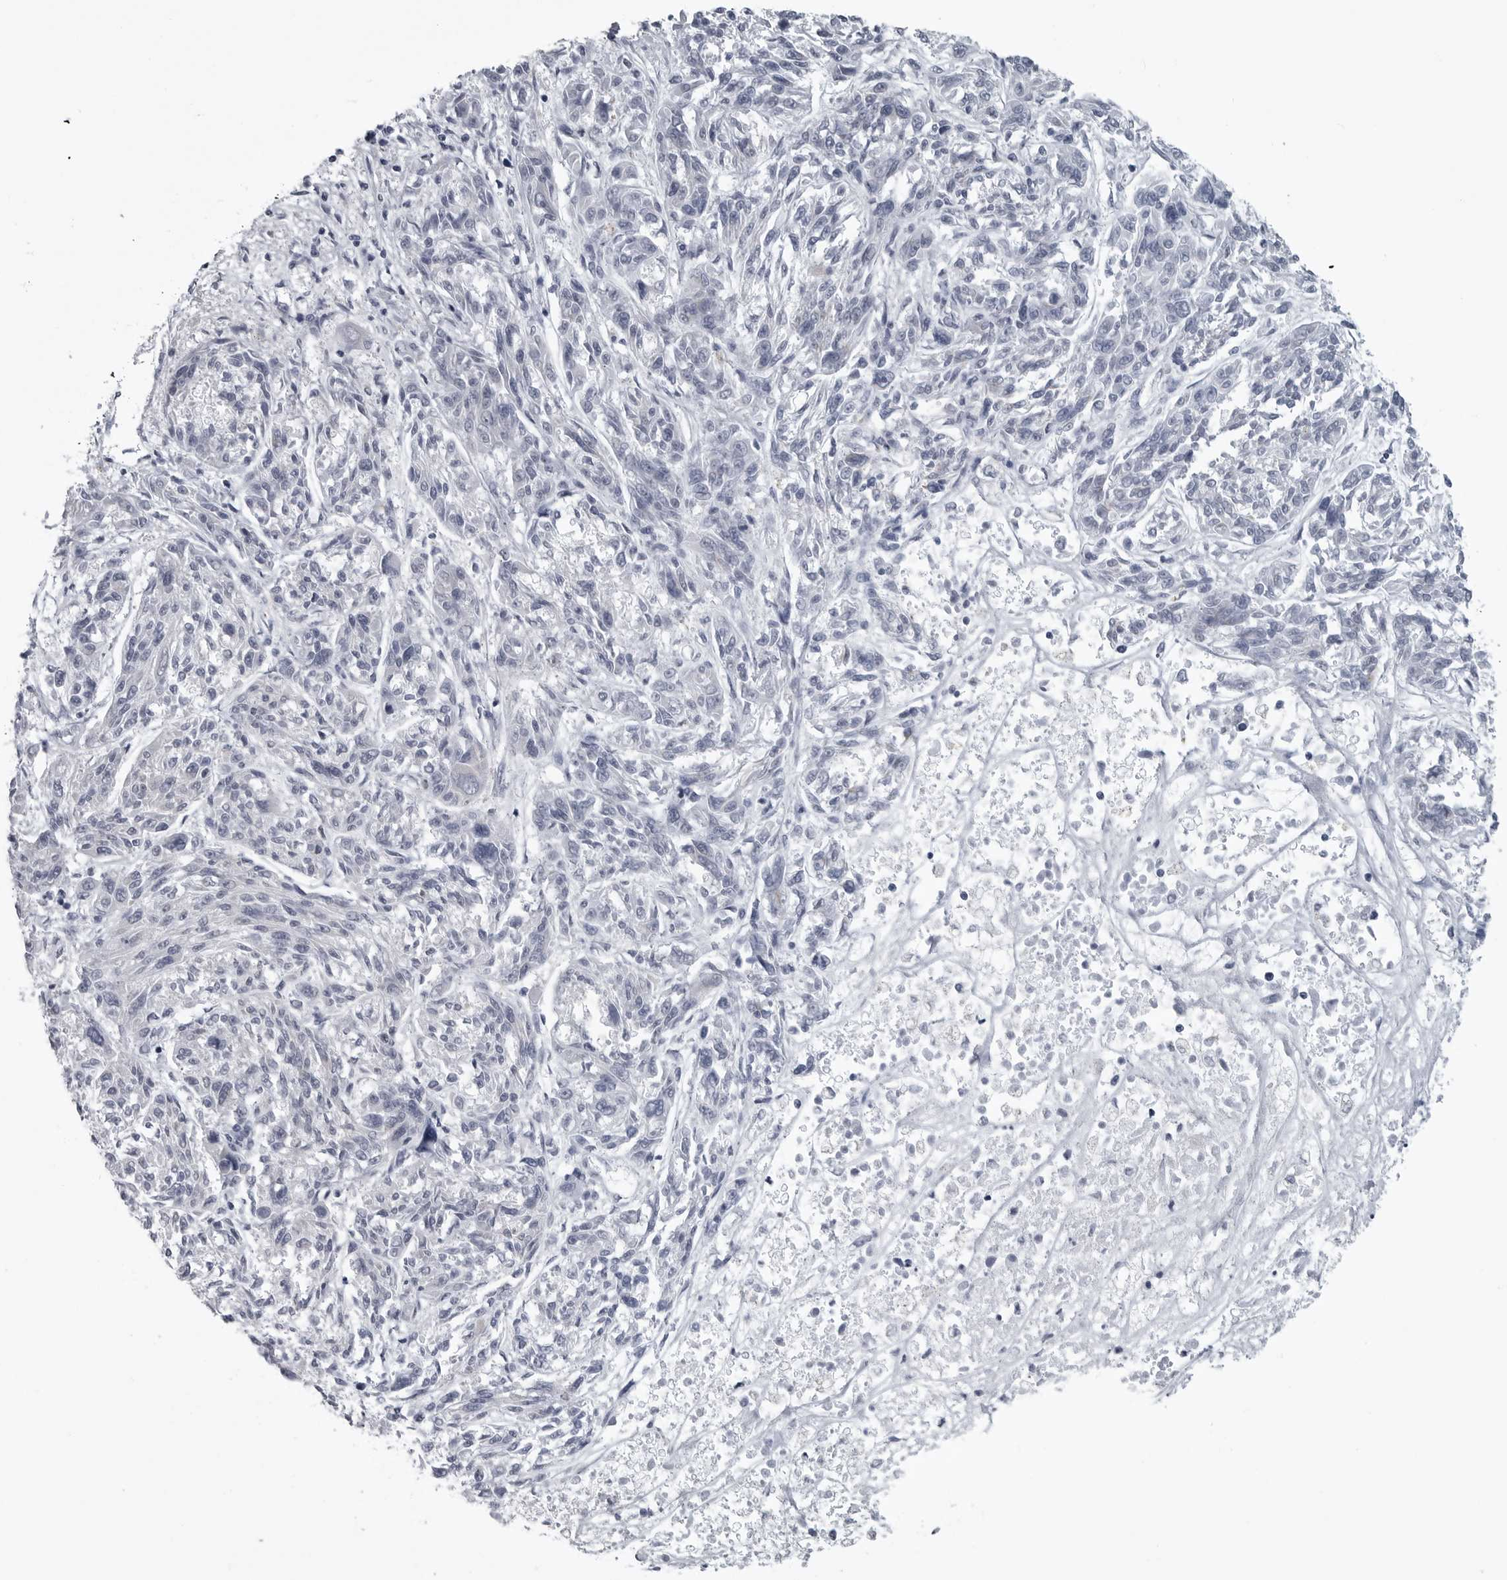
{"staining": {"intensity": "negative", "quantity": "none", "location": "none"}, "tissue": "melanoma", "cell_type": "Tumor cells", "image_type": "cancer", "snomed": [{"axis": "morphology", "description": "Malignant melanoma, NOS"}, {"axis": "topography", "description": "Skin"}], "caption": "Human melanoma stained for a protein using immunohistochemistry exhibits no positivity in tumor cells.", "gene": "MYOC", "patient": {"sex": "male", "age": 53}}